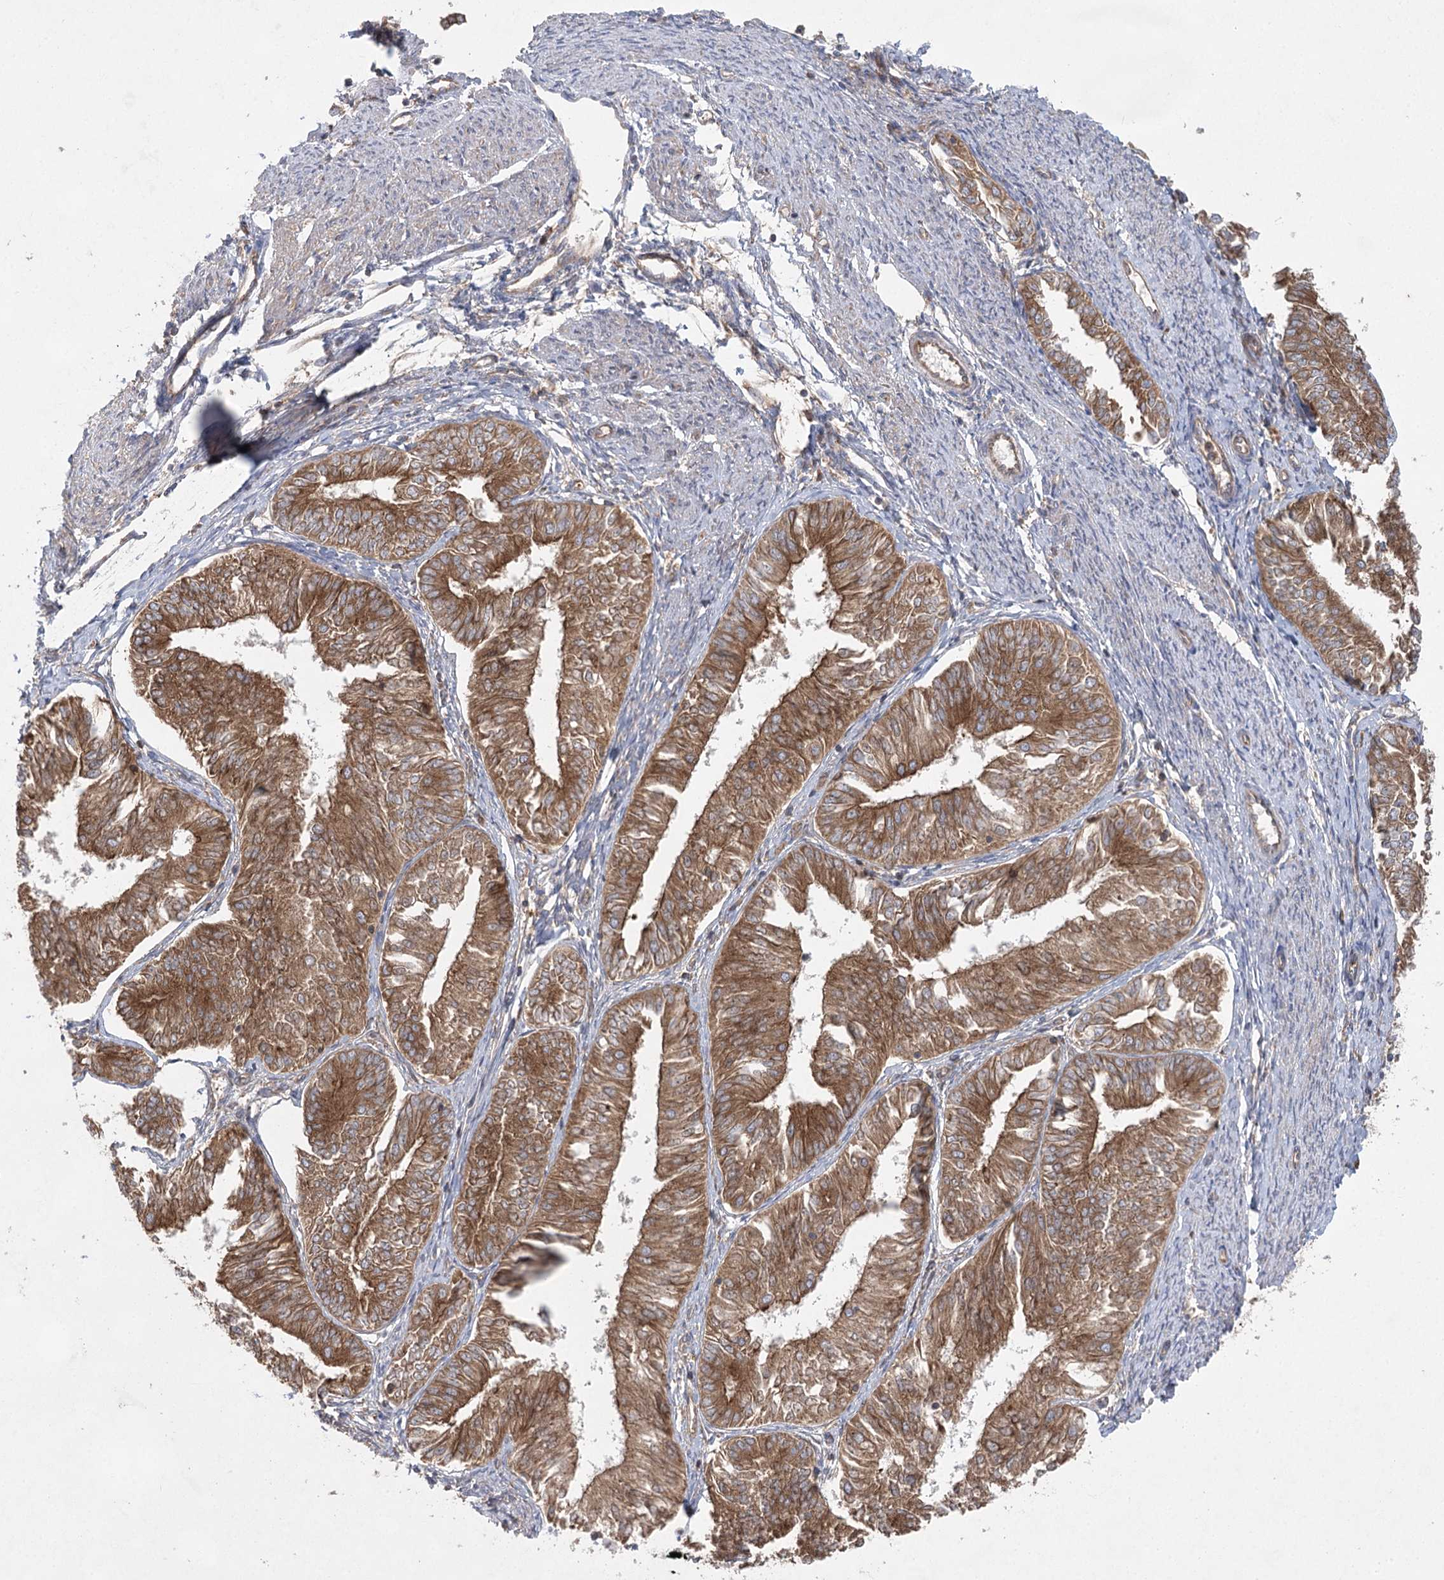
{"staining": {"intensity": "moderate", "quantity": ">75%", "location": "cytoplasmic/membranous"}, "tissue": "endometrial cancer", "cell_type": "Tumor cells", "image_type": "cancer", "snomed": [{"axis": "morphology", "description": "Adenocarcinoma, NOS"}, {"axis": "topography", "description": "Endometrium"}], "caption": "IHC (DAB) staining of human endometrial cancer (adenocarcinoma) exhibits moderate cytoplasmic/membranous protein expression in approximately >75% of tumor cells. The staining was performed using DAB to visualize the protein expression in brown, while the nuclei were stained in blue with hematoxylin (Magnification: 20x).", "gene": "EIF3A", "patient": {"sex": "female", "age": 58}}